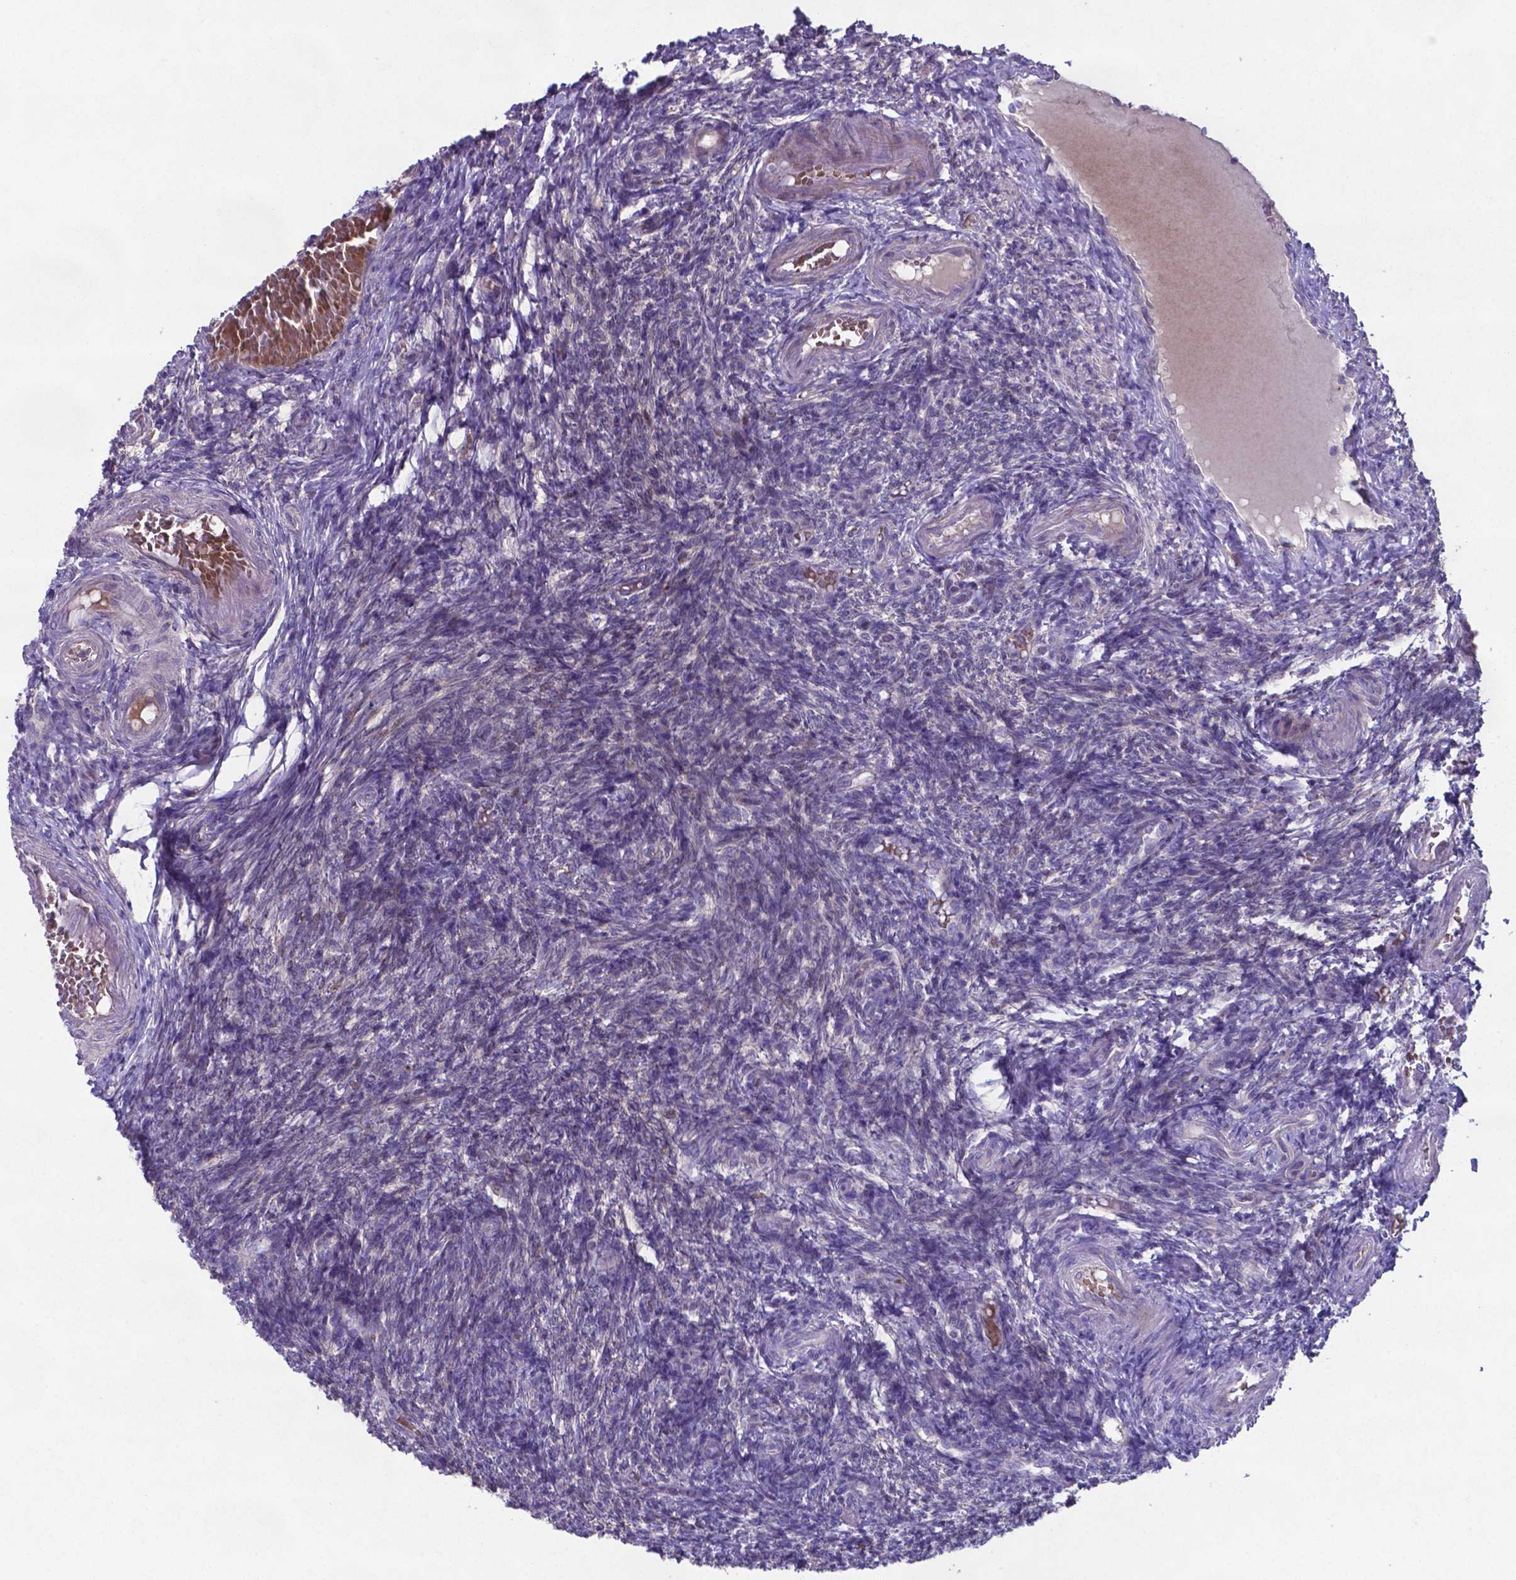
{"staining": {"intensity": "weak", "quantity": "<25%", "location": "cytoplasmic/membranous"}, "tissue": "ovary", "cell_type": "Ovarian stroma cells", "image_type": "normal", "snomed": [{"axis": "morphology", "description": "Normal tissue, NOS"}, {"axis": "topography", "description": "Ovary"}], "caption": "IHC of benign human ovary reveals no expression in ovarian stroma cells.", "gene": "TYRO3", "patient": {"sex": "female", "age": 39}}